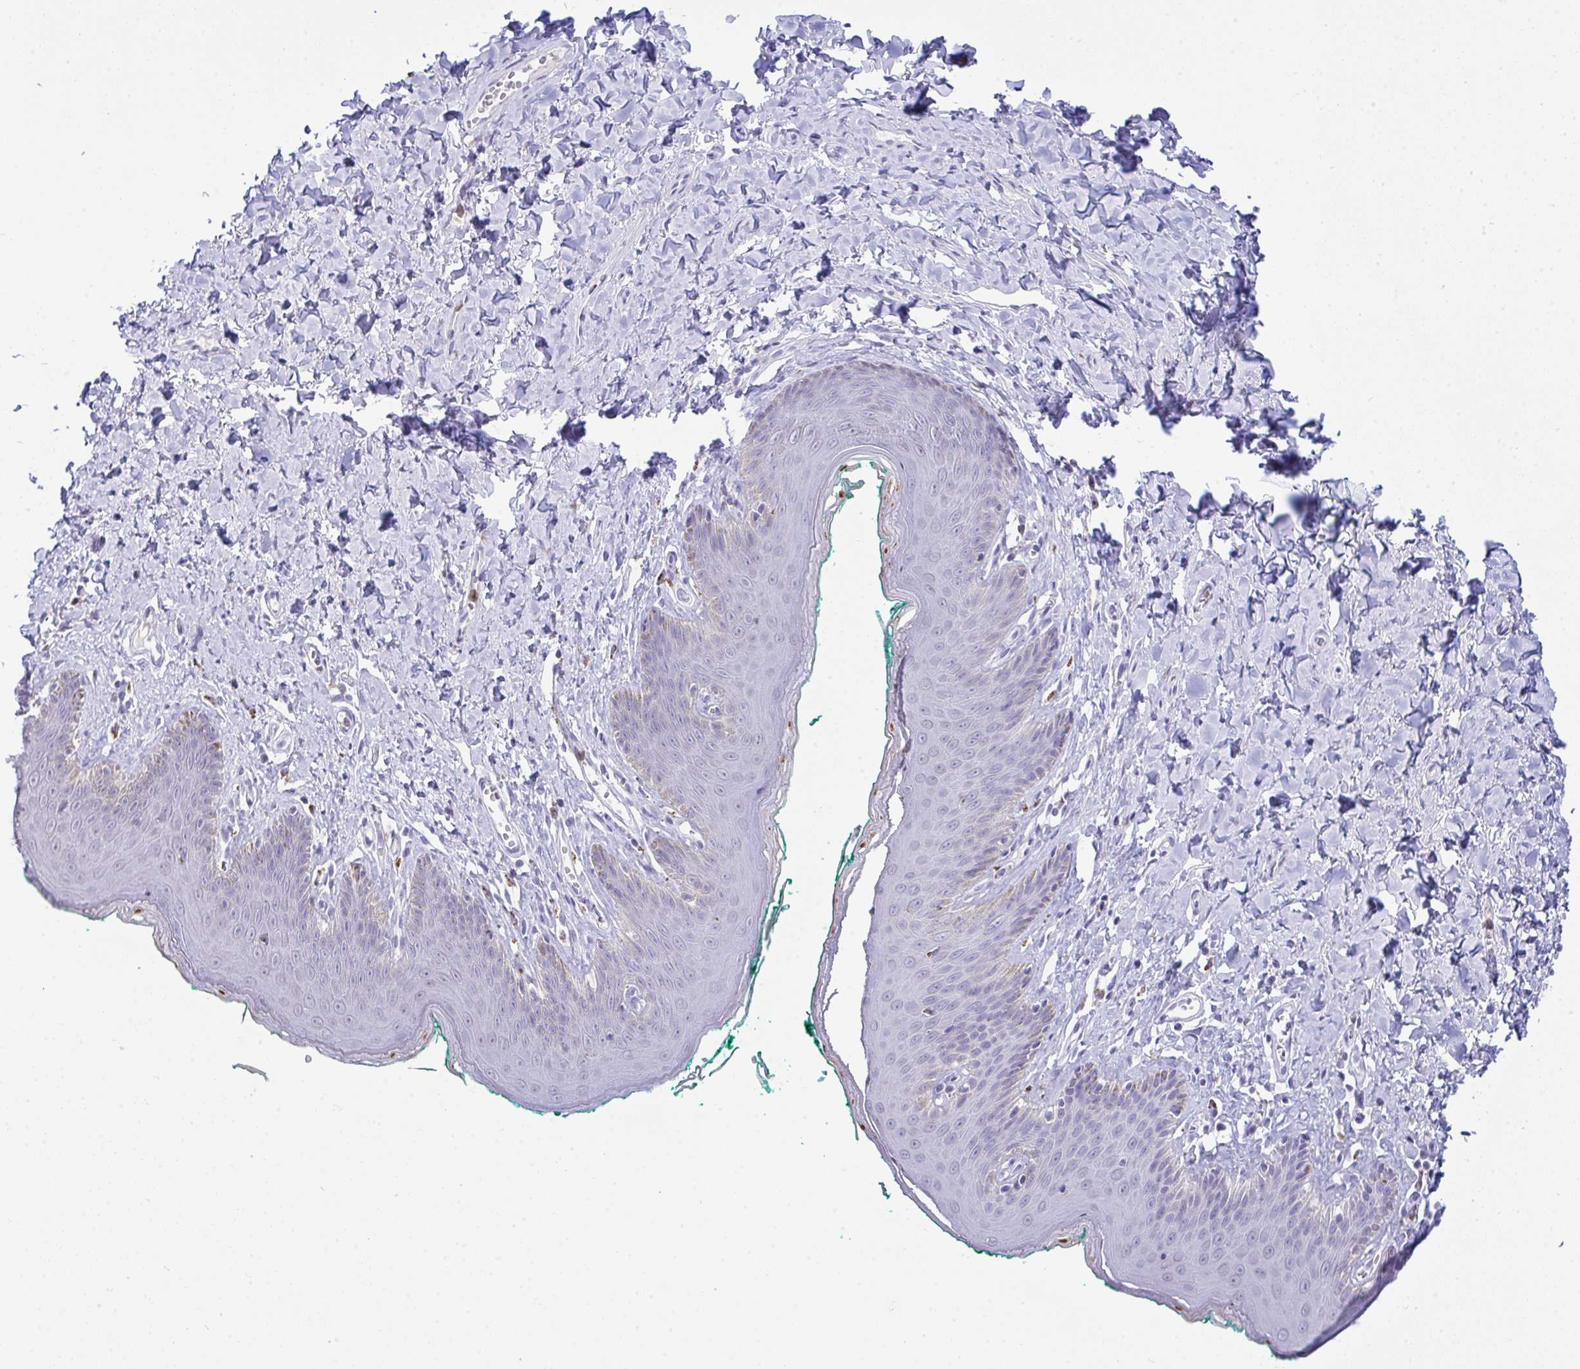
{"staining": {"intensity": "weak", "quantity": "25%-75%", "location": "cytoplasmic/membranous"}, "tissue": "skin", "cell_type": "Epidermal cells", "image_type": "normal", "snomed": [{"axis": "morphology", "description": "Normal tissue, NOS"}, {"axis": "topography", "description": "Vulva"}, {"axis": "topography", "description": "Peripheral nerve tissue"}], "caption": "Weak cytoplasmic/membranous expression is present in approximately 25%-75% of epidermal cells in benign skin.", "gene": "PLA2G12B", "patient": {"sex": "female", "age": 66}}